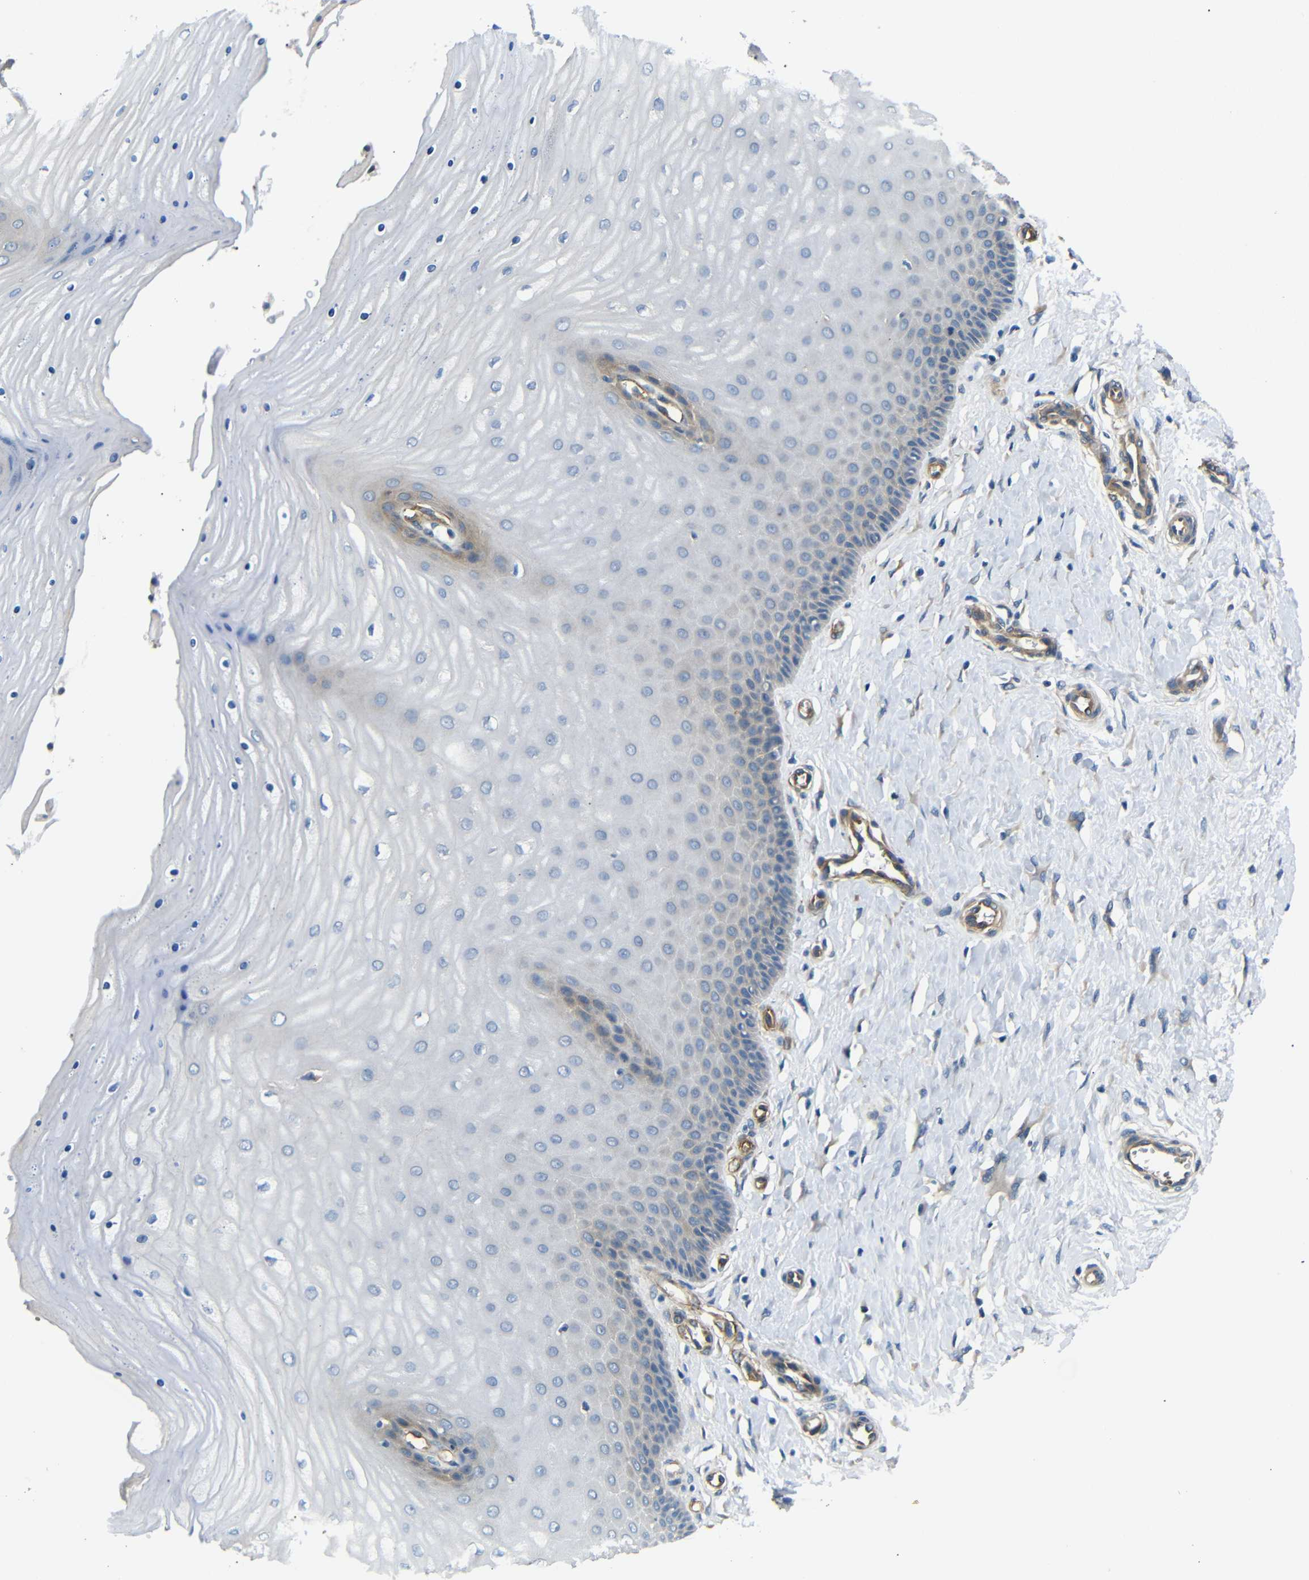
{"staining": {"intensity": "weak", "quantity": "<25%", "location": "cytoplasmic/membranous"}, "tissue": "cervix", "cell_type": "Glandular cells", "image_type": "normal", "snomed": [{"axis": "morphology", "description": "Normal tissue, NOS"}, {"axis": "topography", "description": "Cervix"}], "caption": "IHC photomicrograph of unremarkable cervix: cervix stained with DAB exhibits no significant protein expression in glandular cells.", "gene": "MYO1B", "patient": {"sex": "female", "age": 55}}